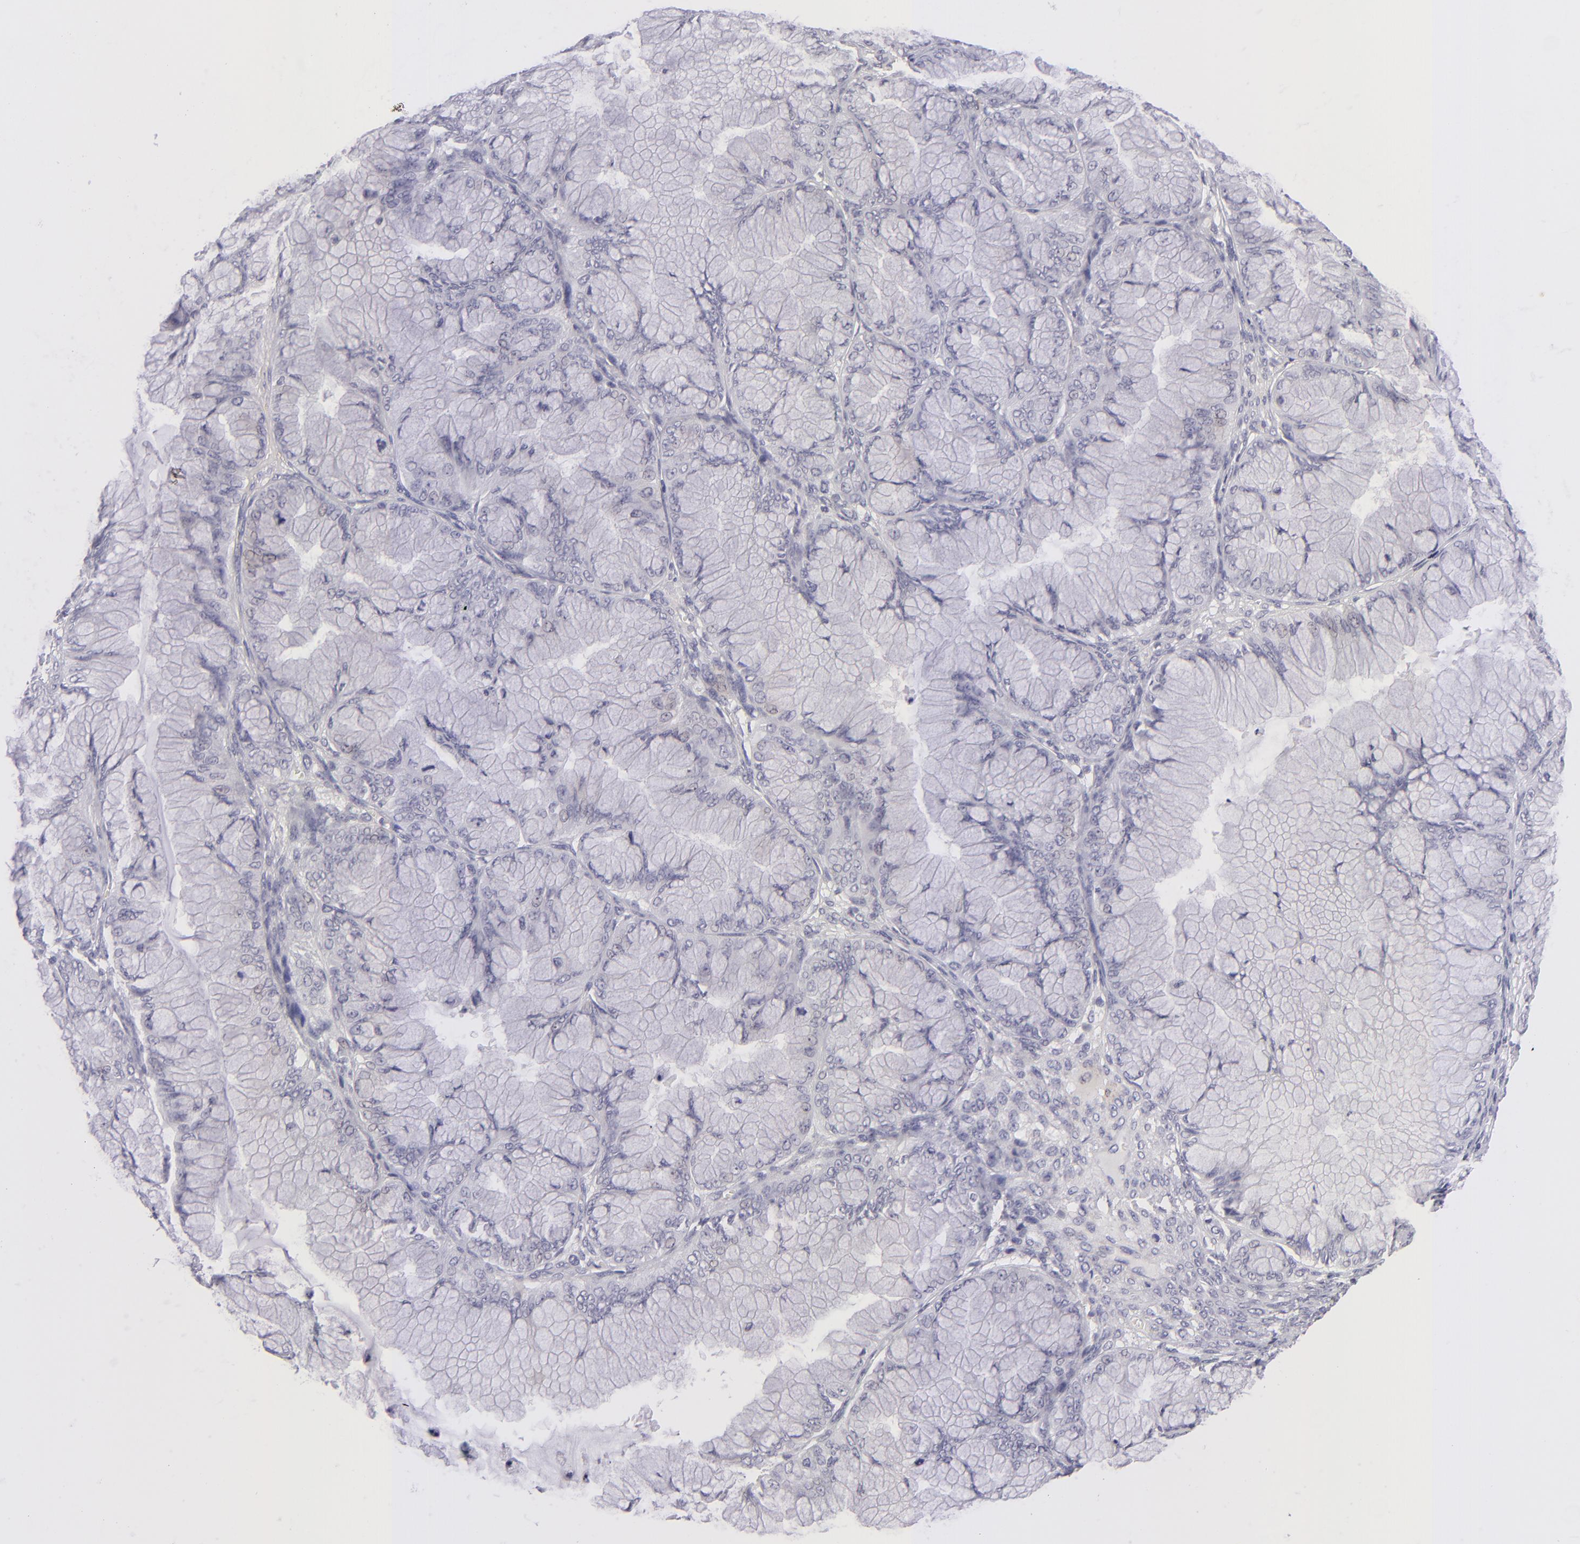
{"staining": {"intensity": "negative", "quantity": "none", "location": "none"}, "tissue": "ovarian cancer", "cell_type": "Tumor cells", "image_type": "cancer", "snomed": [{"axis": "morphology", "description": "Cystadenocarcinoma, mucinous, NOS"}, {"axis": "topography", "description": "Ovary"}], "caption": "This is a photomicrograph of immunohistochemistry (IHC) staining of ovarian cancer, which shows no expression in tumor cells.", "gene": "TNNC1", "patient": {"sex": "female", "age": 63}}